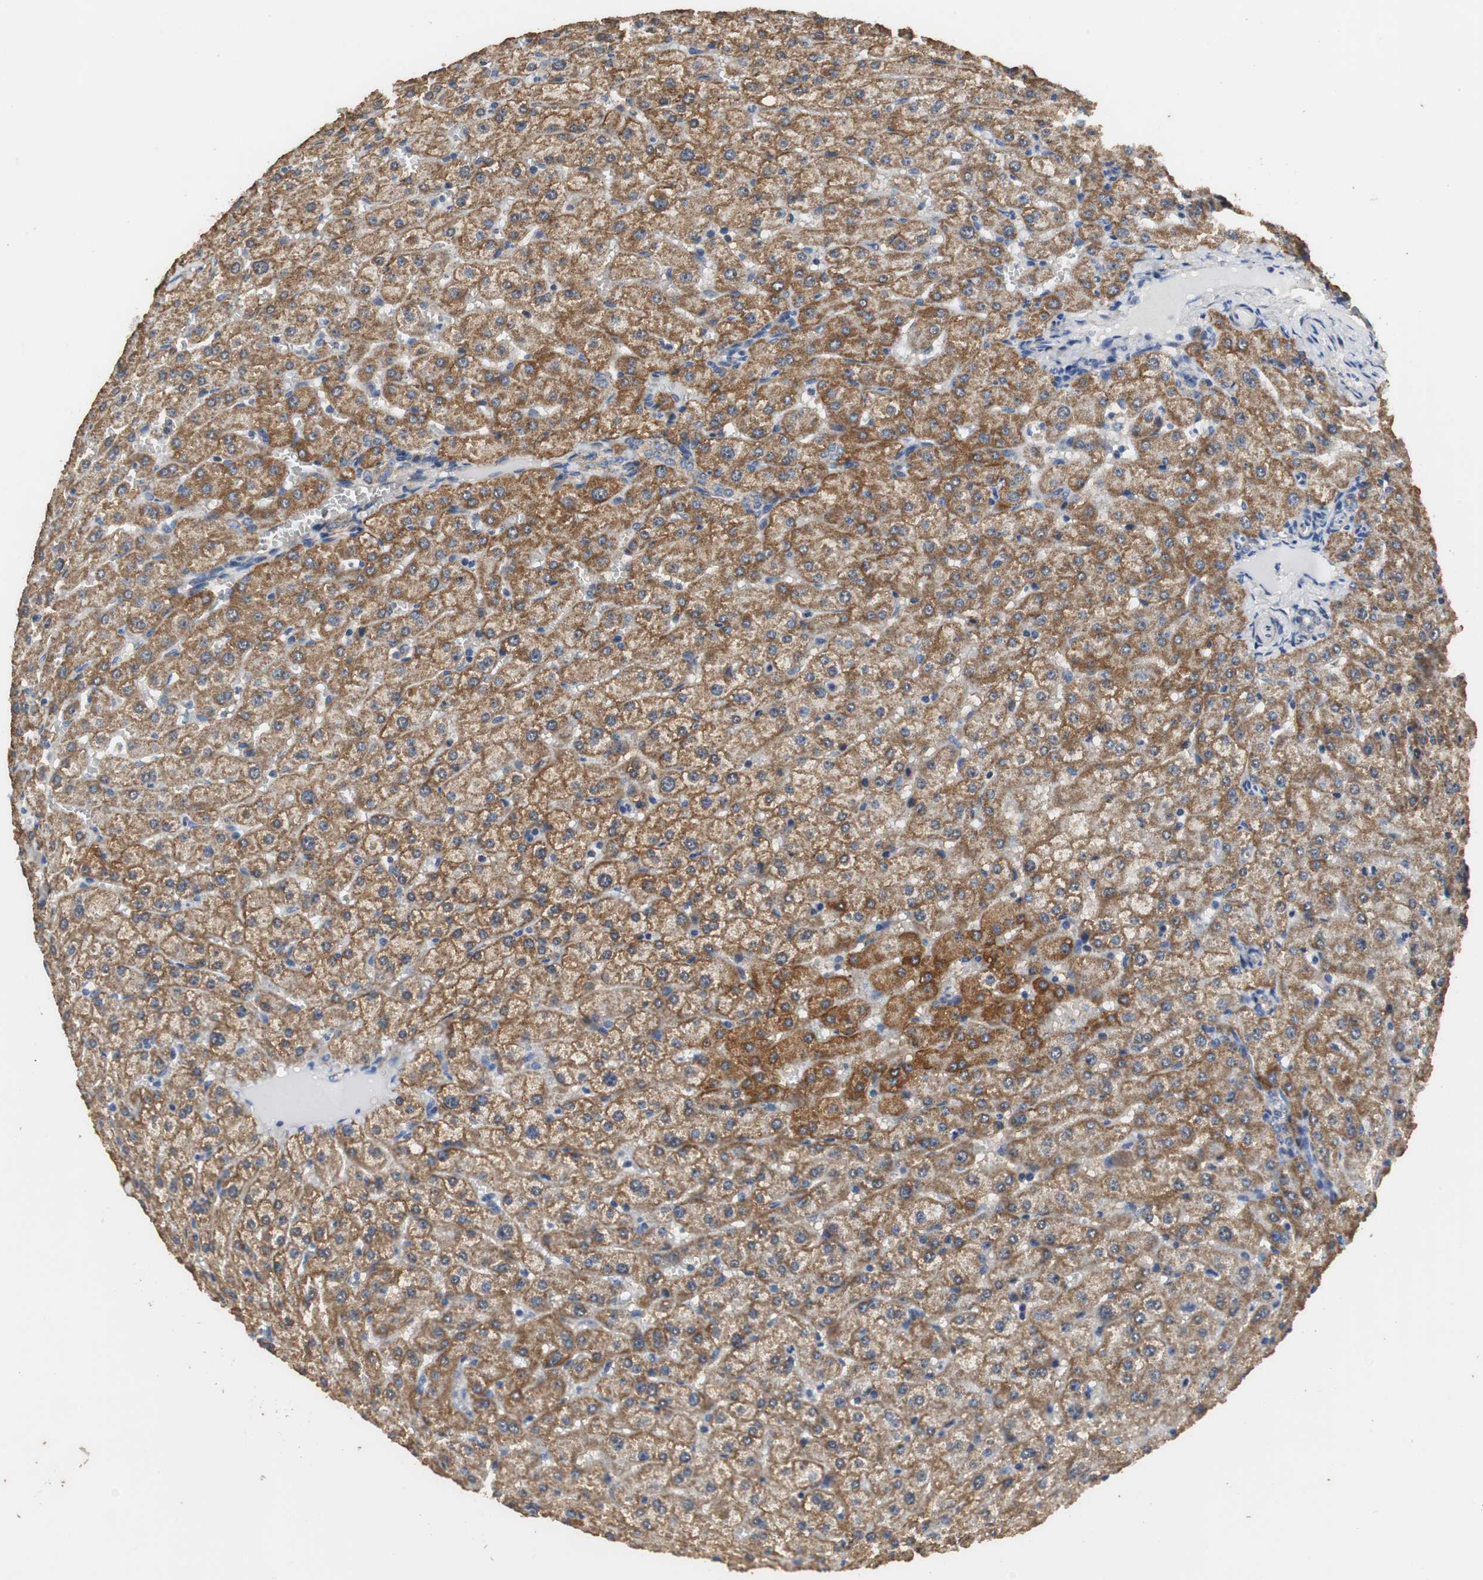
{"staining": {"intensity": "weak", "quantity": "25%-75%", "location": "cytoplasmic/membranous"}, "tissue": "liver", "cell_type": "Cholangiocytes", "image_type": "normal", "snomed": [{"axis": "morphology", "description": "Normal tissue, NOS"}, {"axis": "morphology", "description": "Fibrosis, NOS"}, {"axis": "topography", "description": "Liver"}], "caption": "Immunohistochemical staining of benign human liver demonstrates 25%-75% levels of weak cytoplasmic/membranous protein positivity in approximately 25%-75% of cholangiocytes.", "gene": "NNT", "patient": {"sex": "female", "age": 29}}